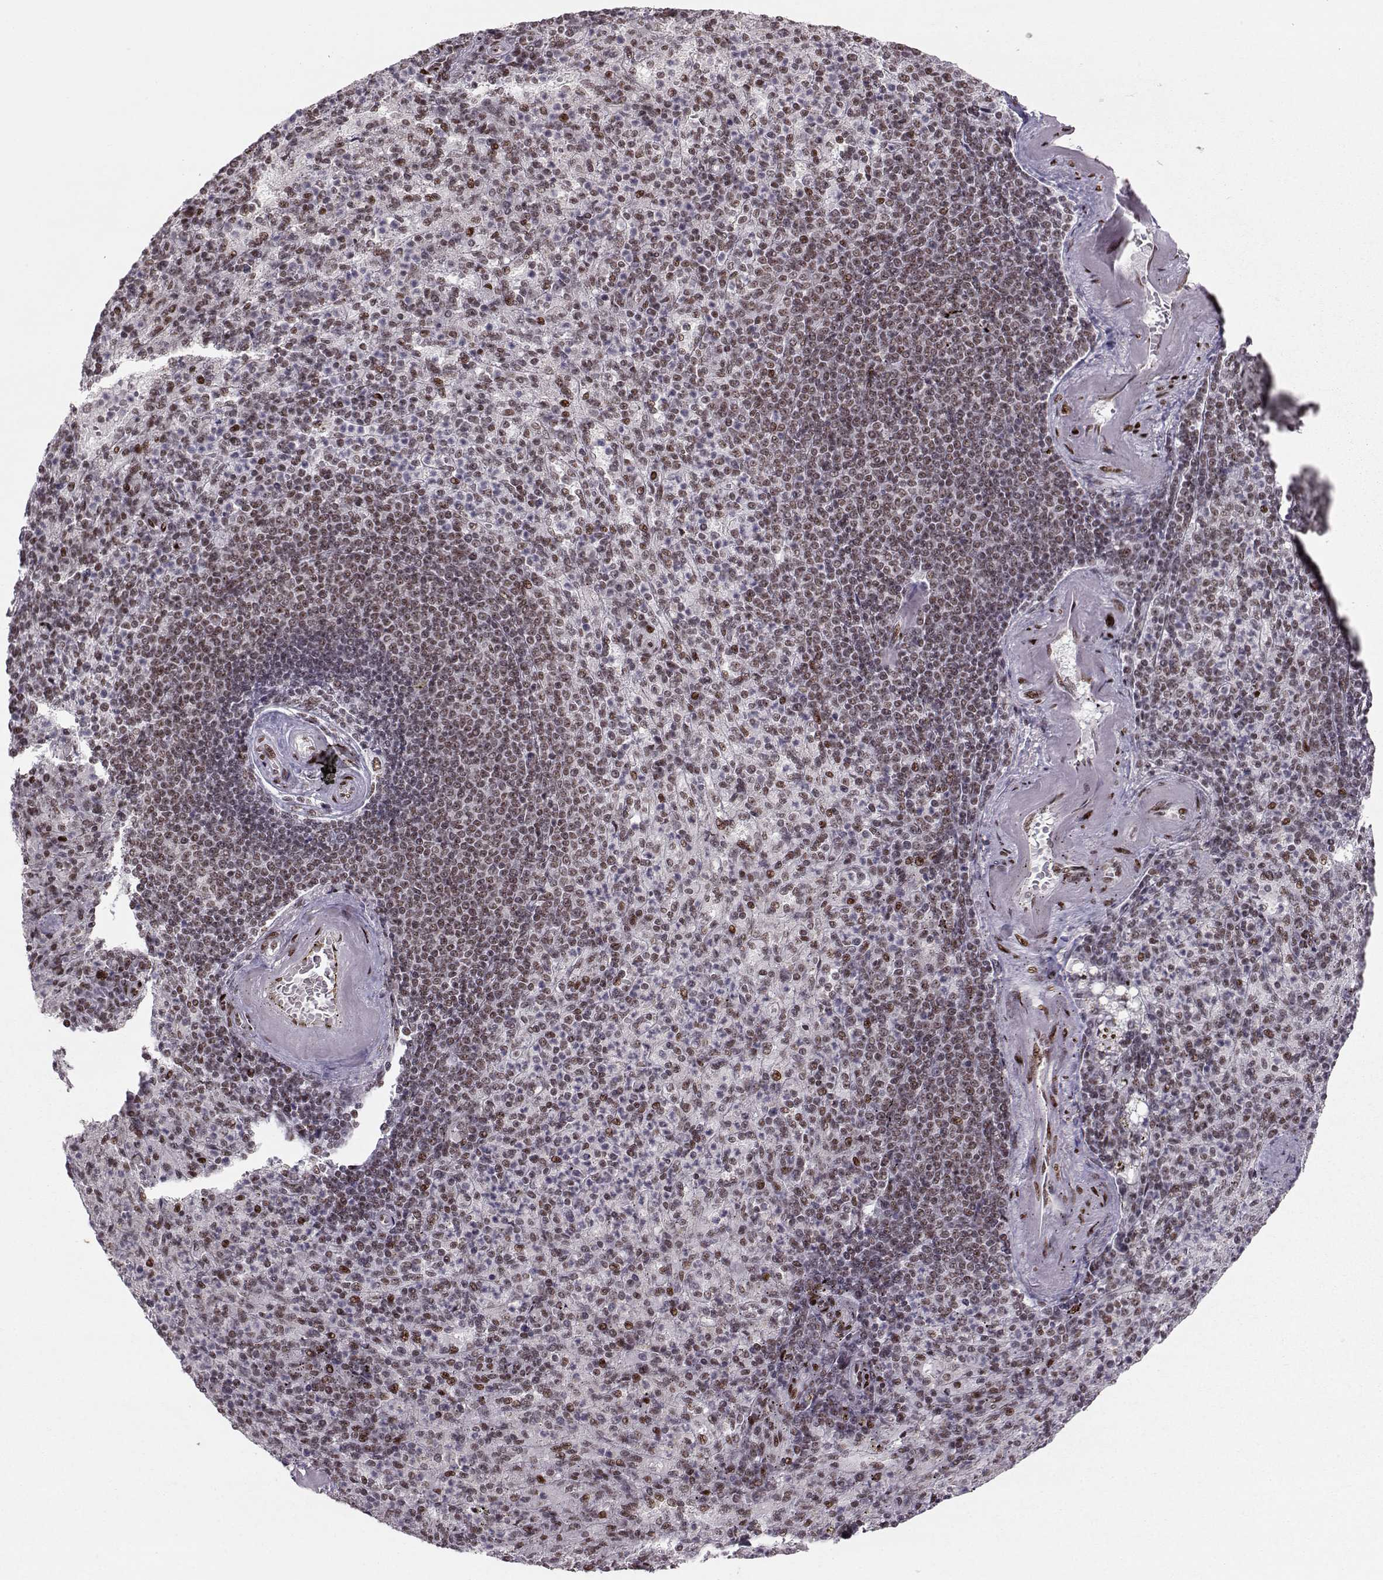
{"staining": {"intensity": "moderate", "quantity": "25%-75%", "location": "nuclear"}, "tissue": "spleen", "cell_type": "Cells in red pulp", "image_type": "normal", "snomed": [{"axis": "morphology", "description": "Normal tissue, NOS"}, {"axis": "topography", "description": "Spleen"}], "caption": "Immunohistochemical staining of benign spleen demonstrates 25%-75% levels of moderate nuclear protein positivity in about 25%-75% of cells in red pulp. (IHC, brightfield microscopy, high magnification).", "gene": "SNAPC2", "patient": {"sex": "female", "age": 74}}